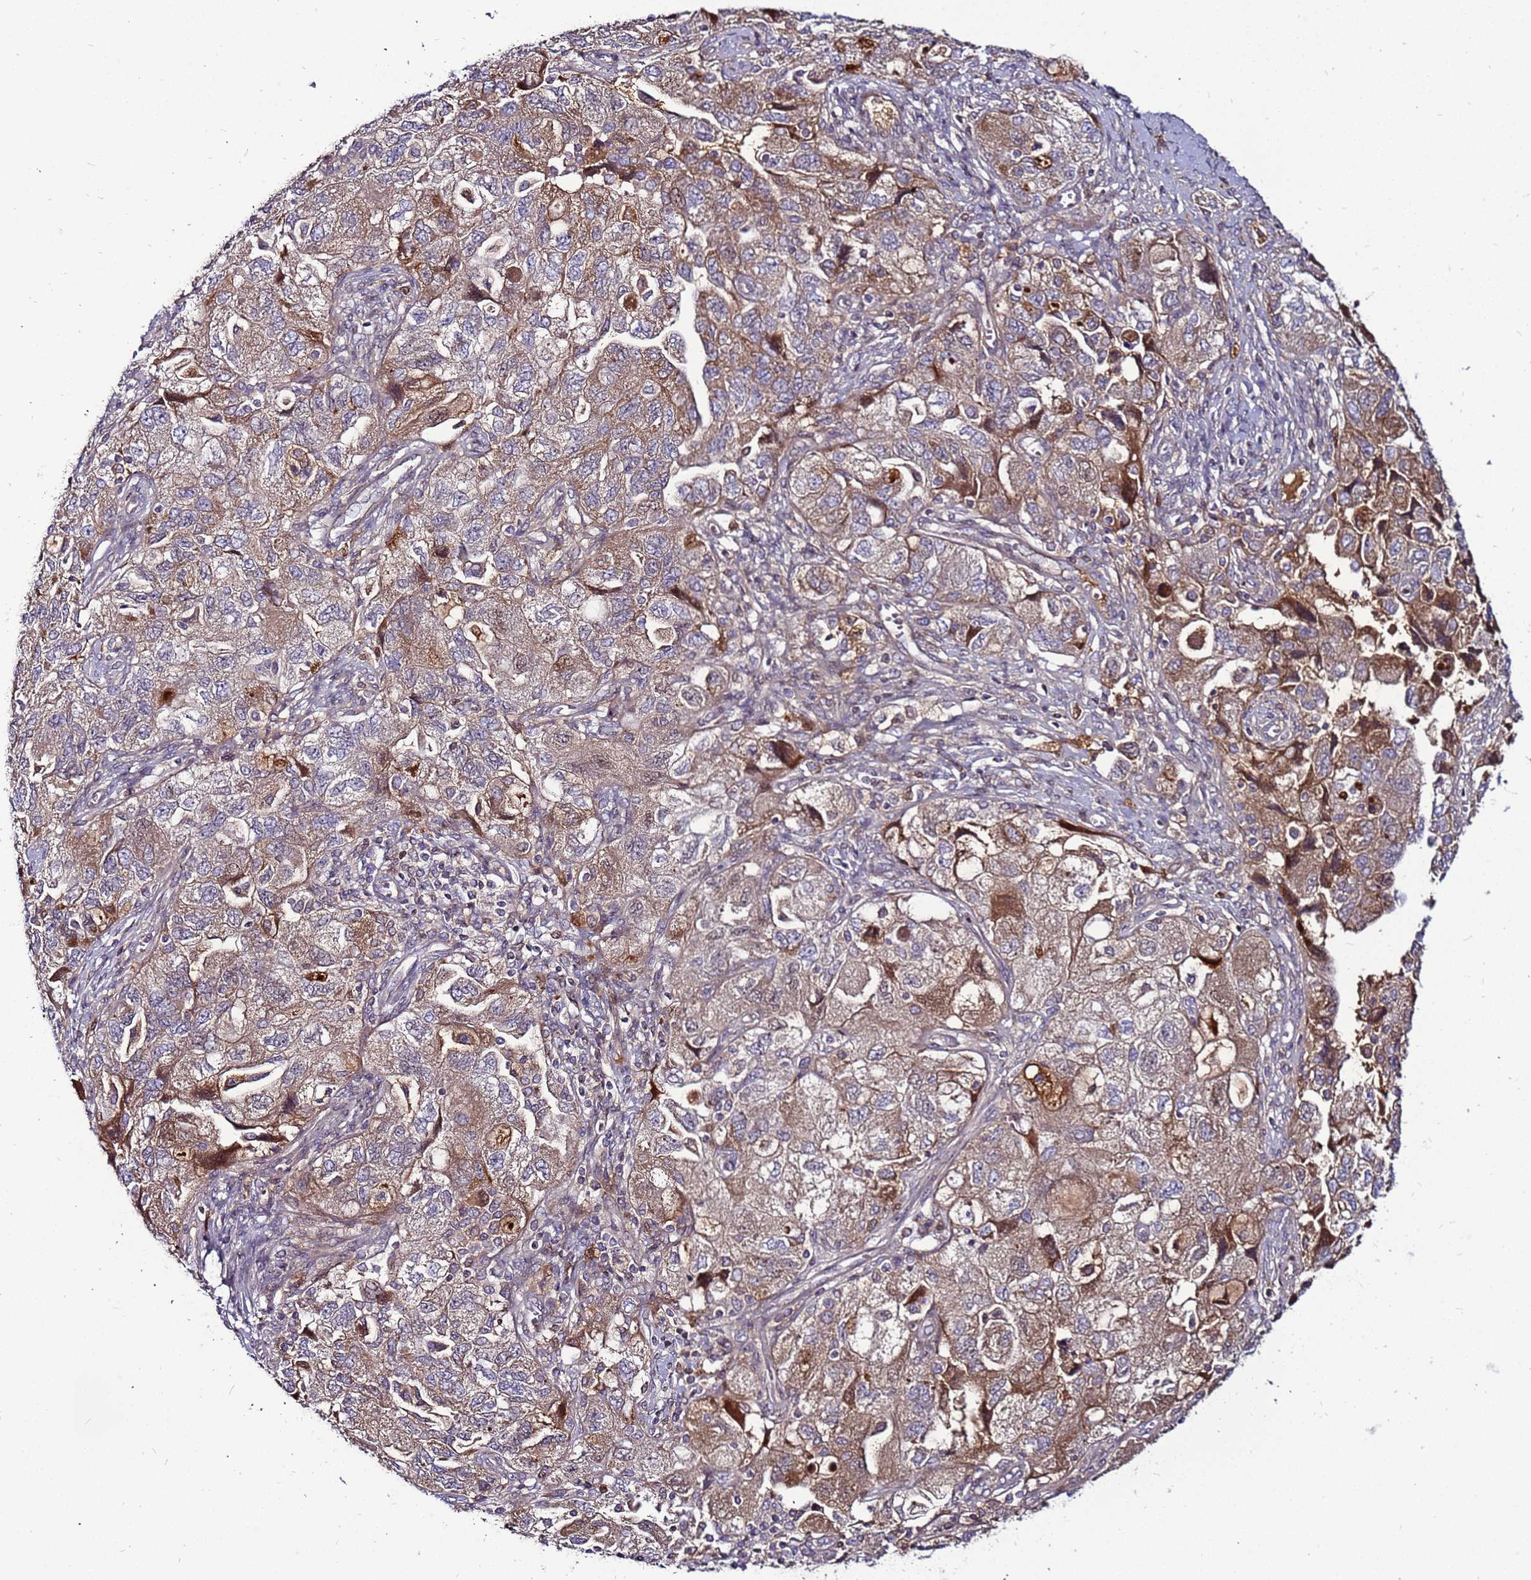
{"staining": {"intensity": "moderate", "quantity": "25%-75%", "location": "cytoplasmic/membranous"}, "tissue": "ovarian cancer", "cell_type": "Tumor cells", "image_type": "cancer", "snomed": [{"axis": "morphology", "description": "Carcinoma, NOS"}, {"axis": "morphology", "description": "Cystadenocarcinoma, serous, NOS"}, {"axis": "topography", "description": "Ovary"}], "caption": "The photomicrograph demonstrates staining of ovarian carcinoma, revealing moderate cytoplasmic/membranous protein positivity (brown color) within tumor cells.", "gene": "CCDC71", "patient": {"sex": "female", "age": 69}}